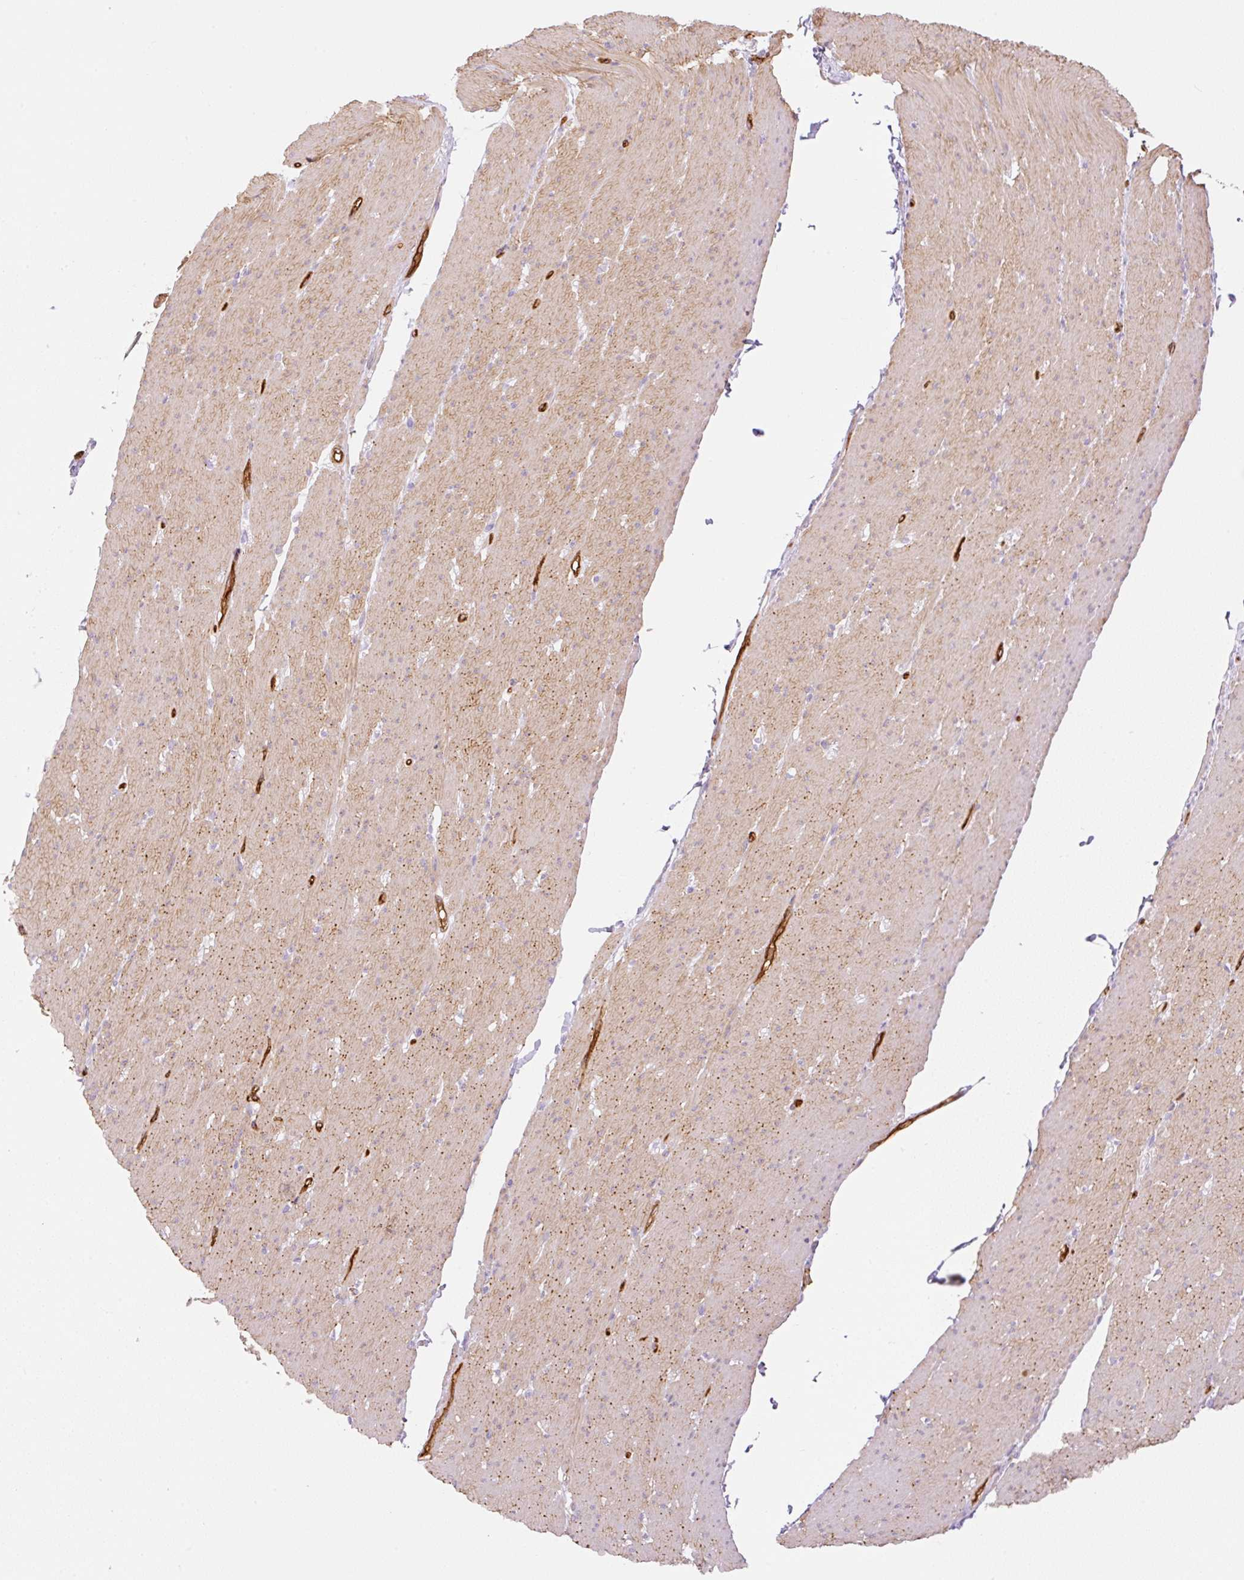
{"staining": {"intensity": "moderate", "quantity": "25%-75%", "location": "cytoplasmic/membranous"}, "tissue": "smooth muscle", "cell_type": "Smooth muscle cells", "image_type": "normal", "snomed": [{"axis": "morphology", "description": "Normal tissue, NOS"}, {"axis": "topography", "description": "Smooth muscle"}, {"axis": "topography", "description": "Rectum"}], "caption": "DAB (3,3'-diaminobenzidine) immunohistochemical staining of normal human smooth muscle reveals moderate cytoplasmic/membranous protein positivity in approximately 25%-75% of smooth muscle cells. Nuclei are stained in blue.", "gene": "EHD1", "patient": {"sex": "male", "age": 53}}